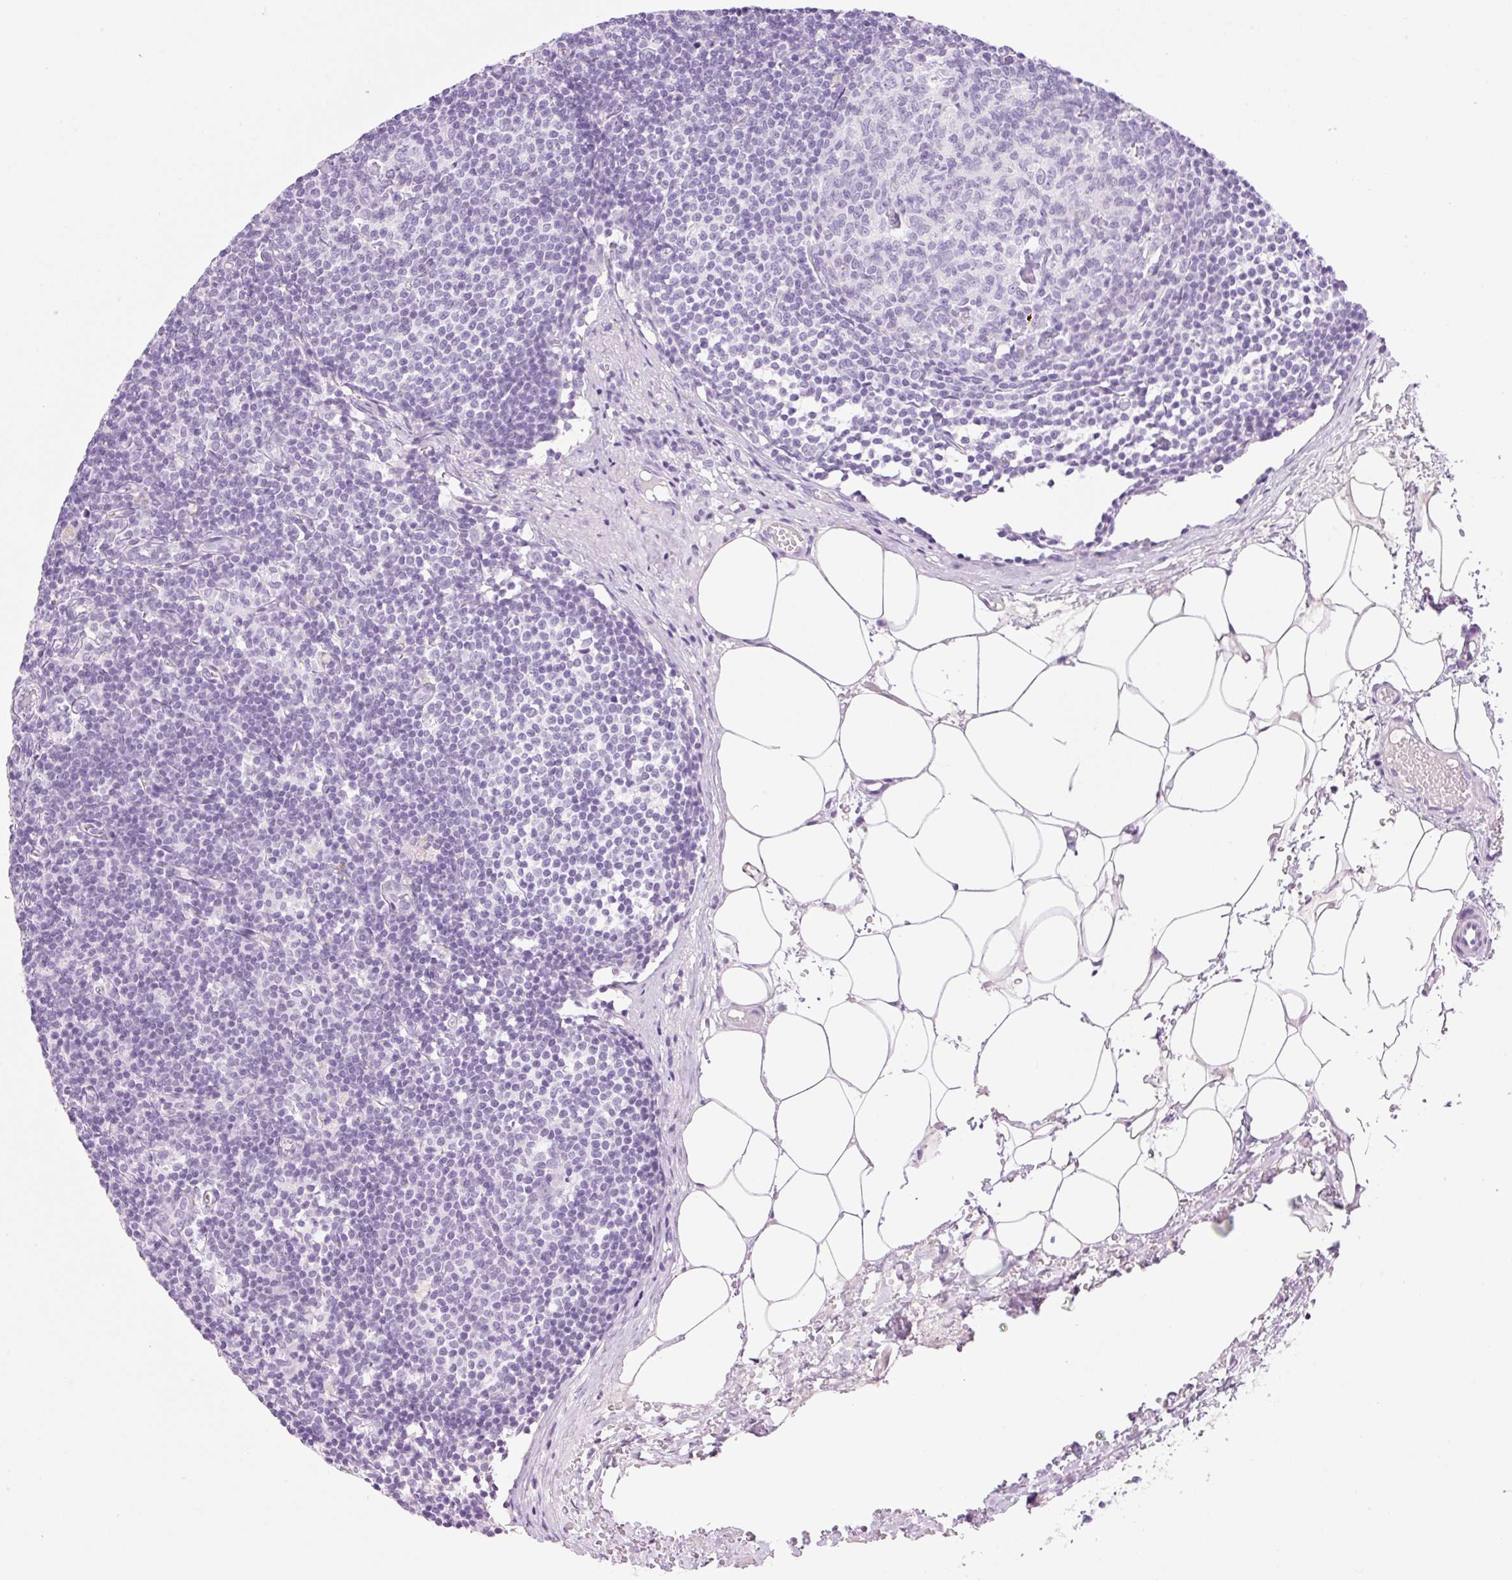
{"staining": {"intensity": "negative", "quantity": "none", "location": "none"}, "tissue": "lymph node", "cell_type": "Germinal center cells", "image_type": "normal", "snomed": [{"axis": "morphology", "description": "Normal tissue, NOS"}, {"axis": "topography", "description": "Lymph node"}], "caption": "Immunohistochemistry photomicrograph of normal lymph node stained for a protein (brown), which displays no positivity in germinal center cells.", "gene": "PALM3", "patient": {"sex": "male", "age": 49}}